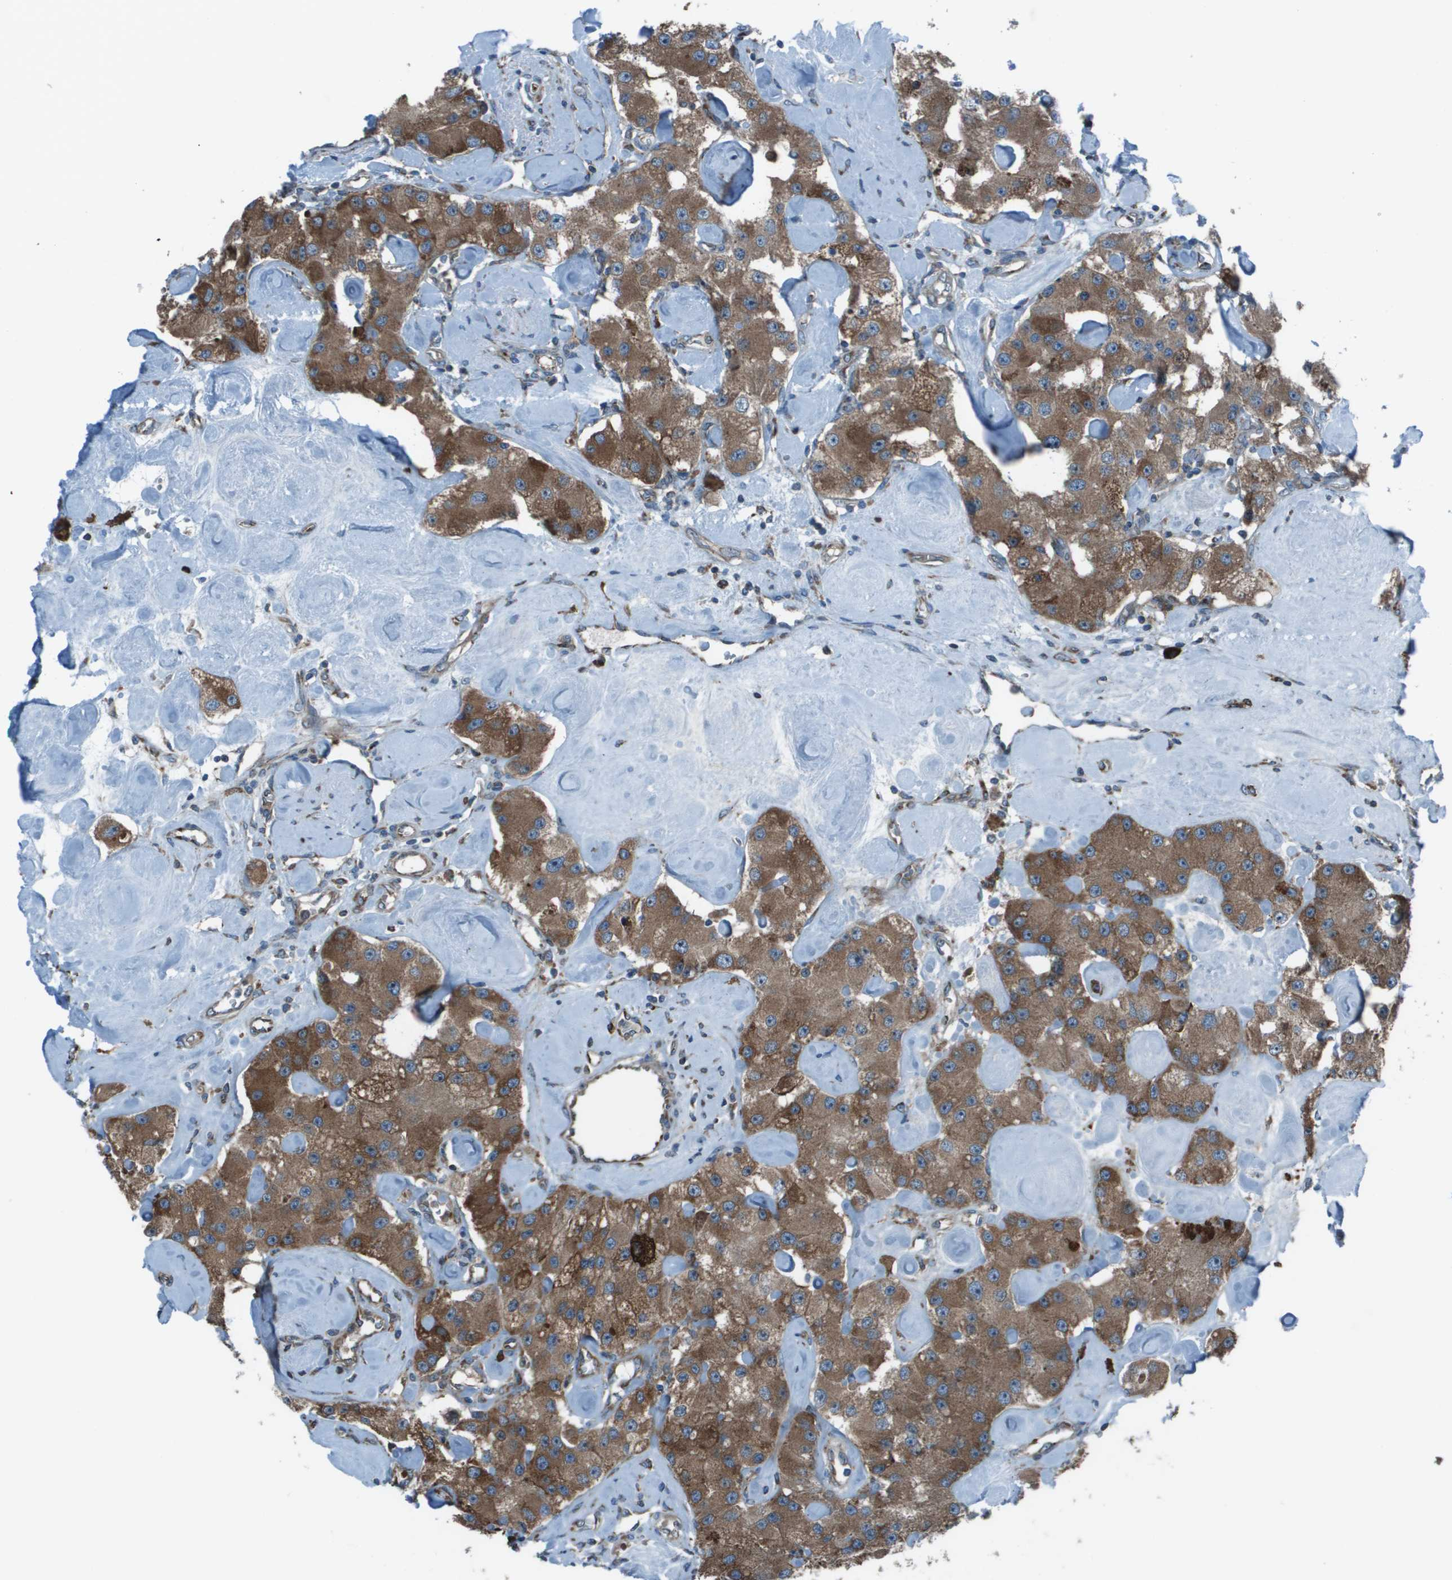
{"staining": {"intensity": "moderate", "quantity": ">75%", "location": "cytoplasmic/membranous"}, "tissue": "carcinoid", "cell_type": "Tumor cells", "image_type": "cancer", "snomed": [{"axis": "morphology", "description": "Carcinoid, malignant, NOS"}, {"axis": "topography", "description": "Pancreas"}], "caption": "Tumor cells reveal medium levels of moderate cytoplasmic/membranous expression in approximately >75% of cells in human malignant carcinoid. (Brightfield microscopy of DAB IHC at high magnification).", "gene": "UTS2", "patient": {"sex": "male", "age": 41}}